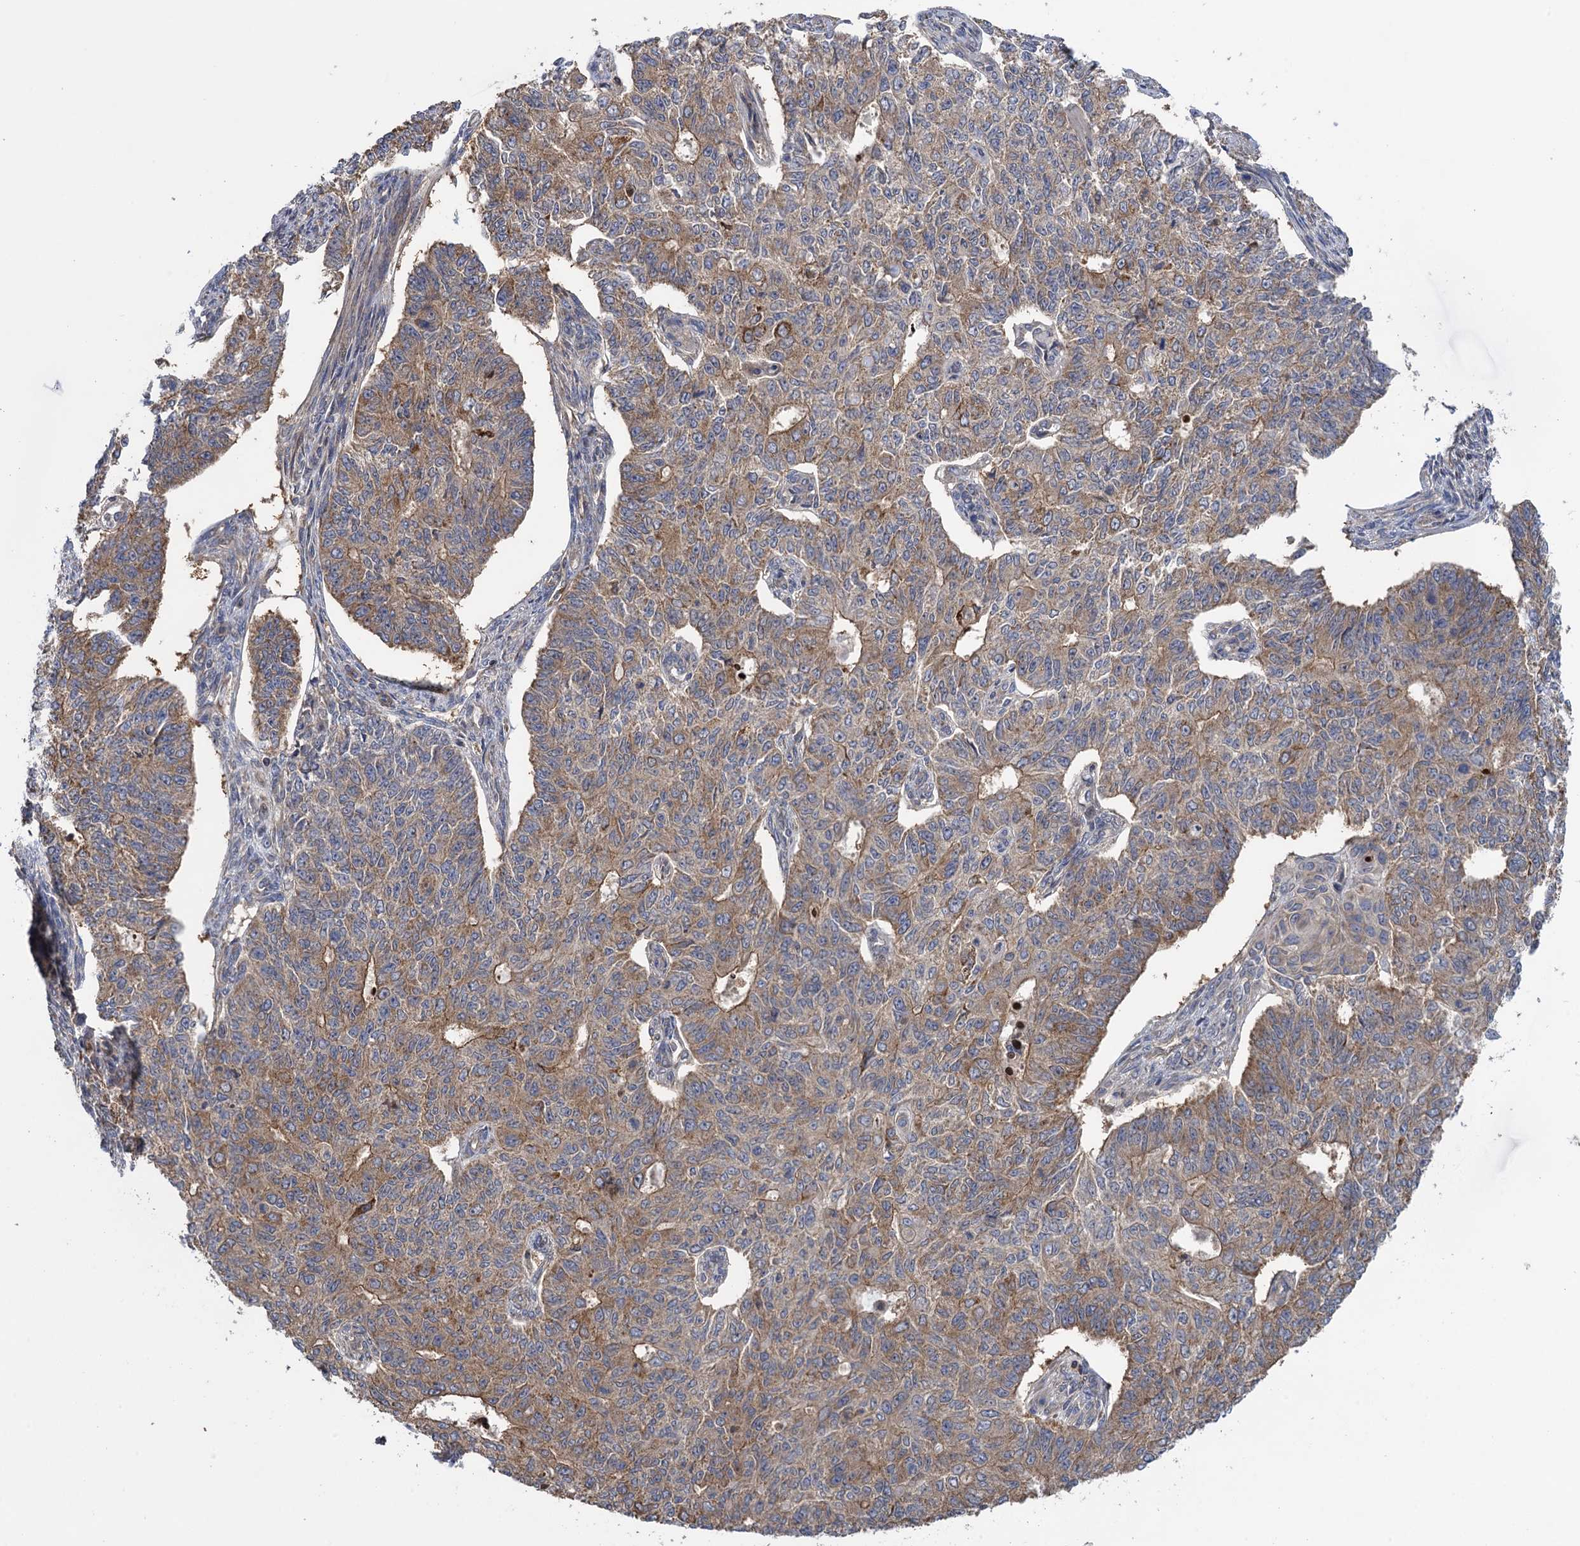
{"staining": {"intensity": "moderate", "quantity": "25%-75%", "location": "cytoplasmic/membranous"}, "tissue": "endometrial cancer", "cell_type": "Tumor cells", "image_type": "cancer", "snomed": [{"axis": "morphology", "description": "Adenocarcinoma, NOS"}, {"axis": "topography", "description": "Endometrium"}], "caption": "Endometrial cancer was stained to show a protein in brown. There is medium levels of moderate cytoplasmic/membranous expression in about 25%-75% of tumor cells.", "gene": "WDR88", "patient": {"sex": "female", "age": 32}}